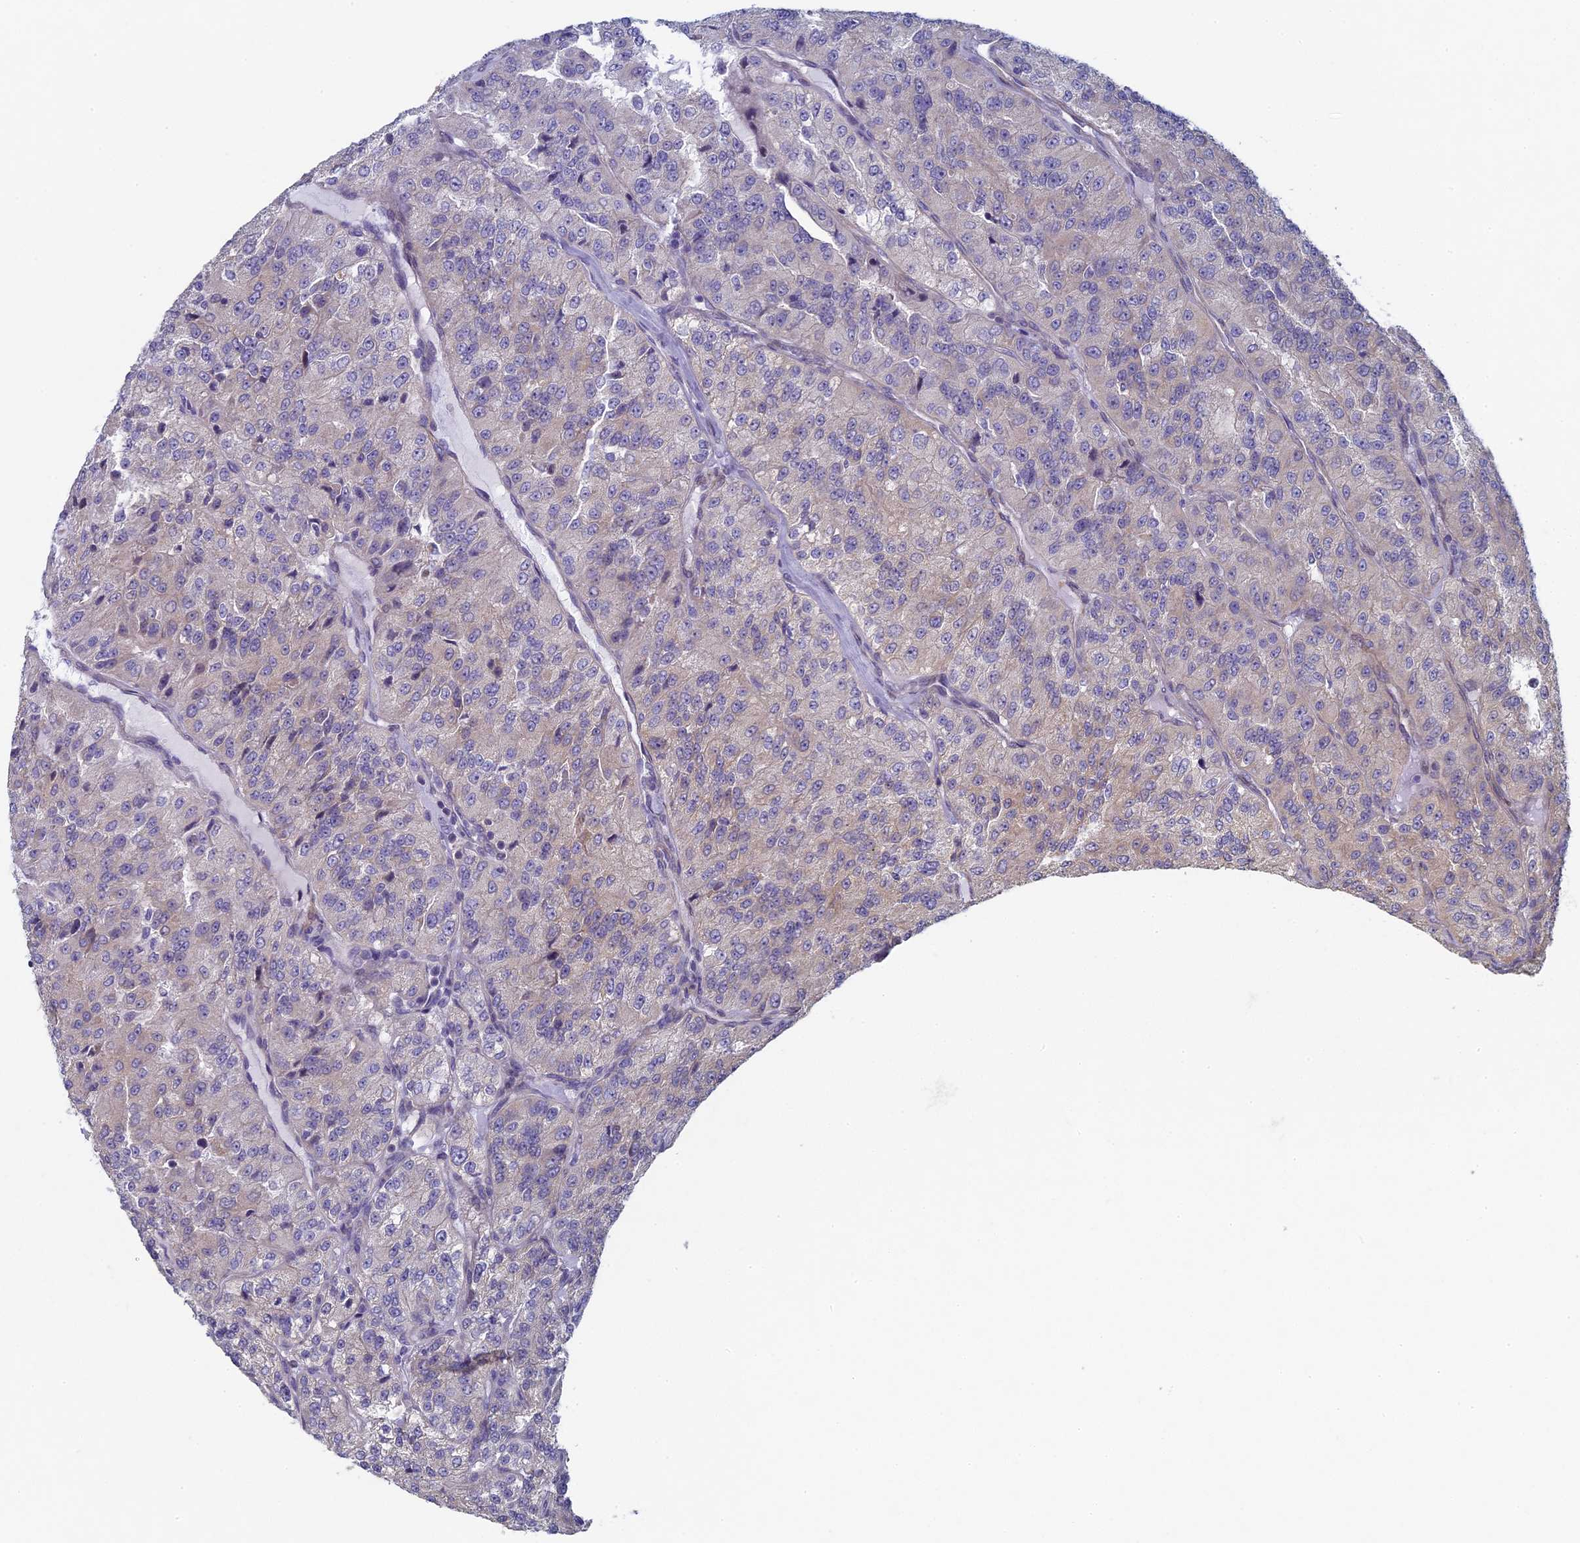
{"staining": {"intensity": "negative", "quantity": "none", "location": "none"}, "tissue": "renal cancer", "cell_type": "Tumor cells", "image_type": "cancer", "snomed": [{"axis": "morphology", "description": "Adenocarcinoma, NOS"}, {"axis": "topography", "description": "Kidney"}], "caption": "A high-resolution image shows immunohistochemistry staining of adenocarcinoma (renal), which exhibits no significant positivity in tumor cells.", "gene": "DIXDC1", "patient": {"sex": "female", "age": 63}}